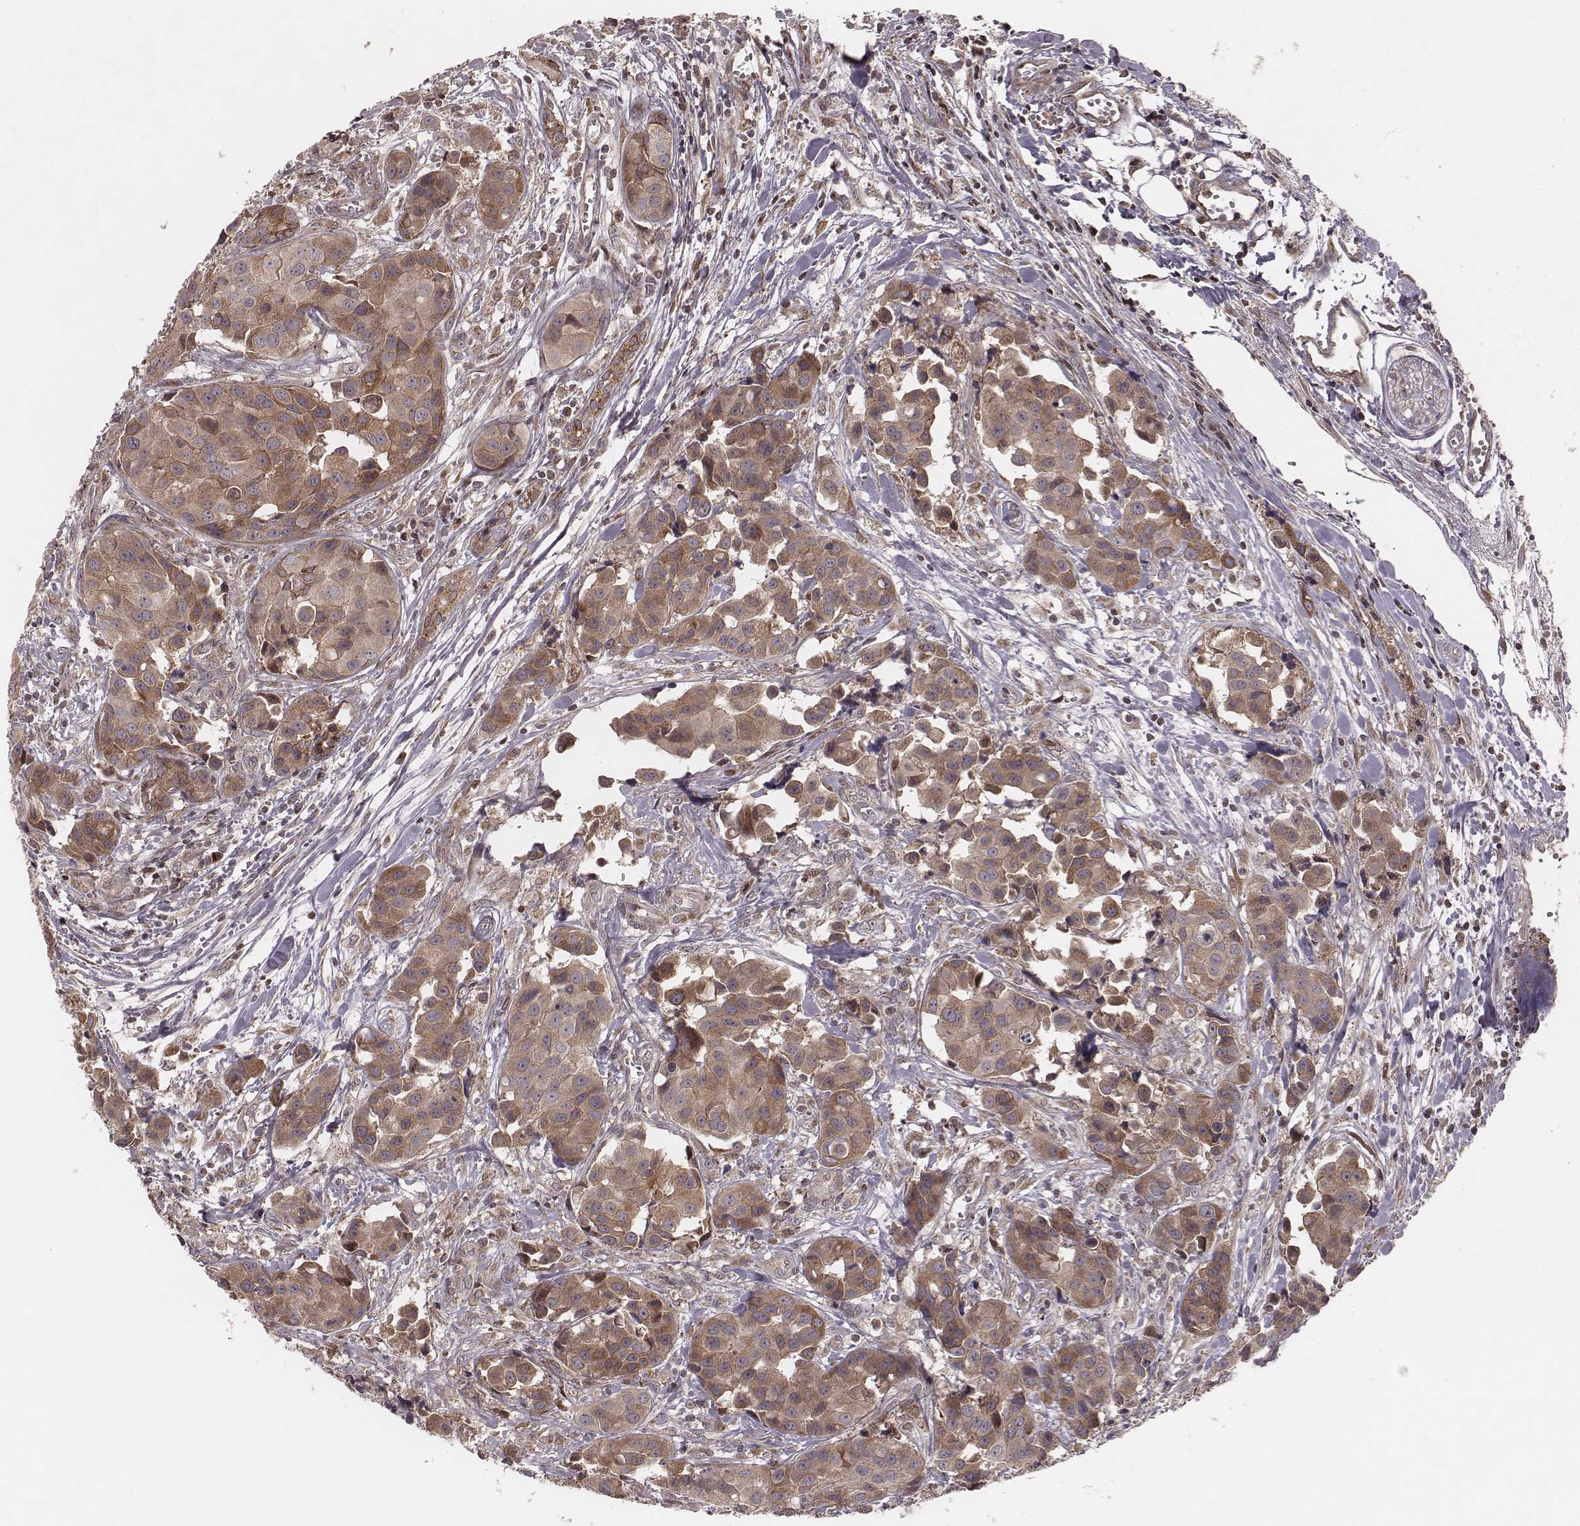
{"staining": {"intensity": "moderate", "quantity": ">75%", "location": "cytoplasmic/membranous"}, "tissue": "head and neck cancer", "cell_type": "Tumor cells", "image_type": "cancer", "snomed": [{"axis": "morphology", "description": "Adenocarcinoma, NOS"}, {"axis": "topography", "description": "Head-Neck"}], "caption": "Immunohistochemistry photomicrograph of neoplastic tissue: adenocarcinoma (head and neck) stained using immunohistochemistry demonstrates medium levels of moderate protein expression localized specifically in the cytoplasmic/membranous of tumor cells, appearing as a cytoplasmic/membranous brown color.", "gene": "MYO19", "patient": {"sex": "male", "age": 76}}